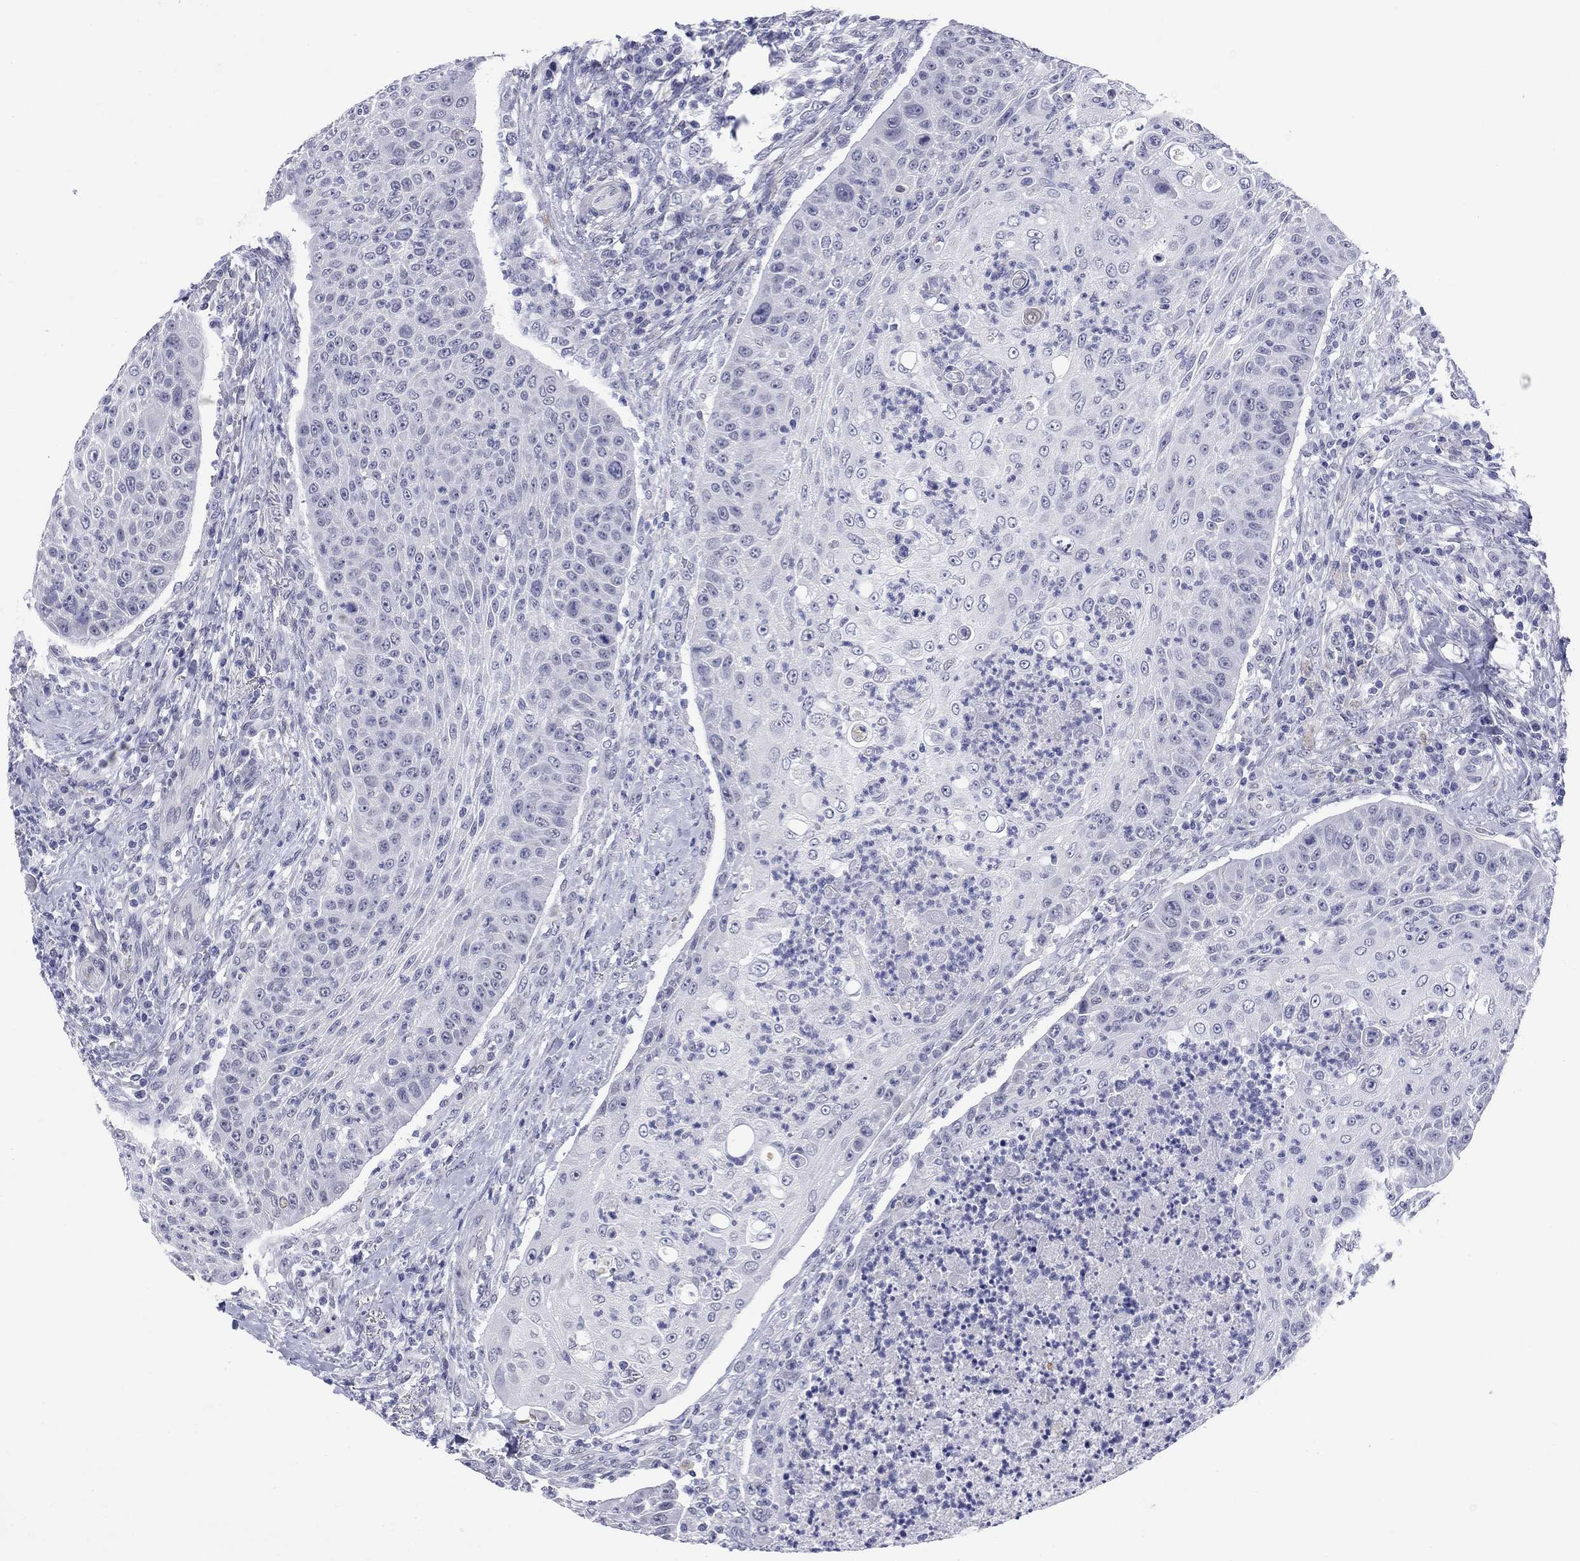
{"staining": {"intensity": "negative", "quantity": "none", "location": "none"}, "tissue": "head and neck cancer", "cell_type": "Tumor cells", "image_type": "cancer", "snomed": [{"axis": "morphology", "description": "Squamous cell carcinoma, NOS"}, {"axis": "topography", "description": "Head-Neck"}], "caption": "The micrograph reveals no staining of tumor cells in head and neck cancer.", "gene": "ECEL1", "patient": {"sex": "male", "age": 69}}